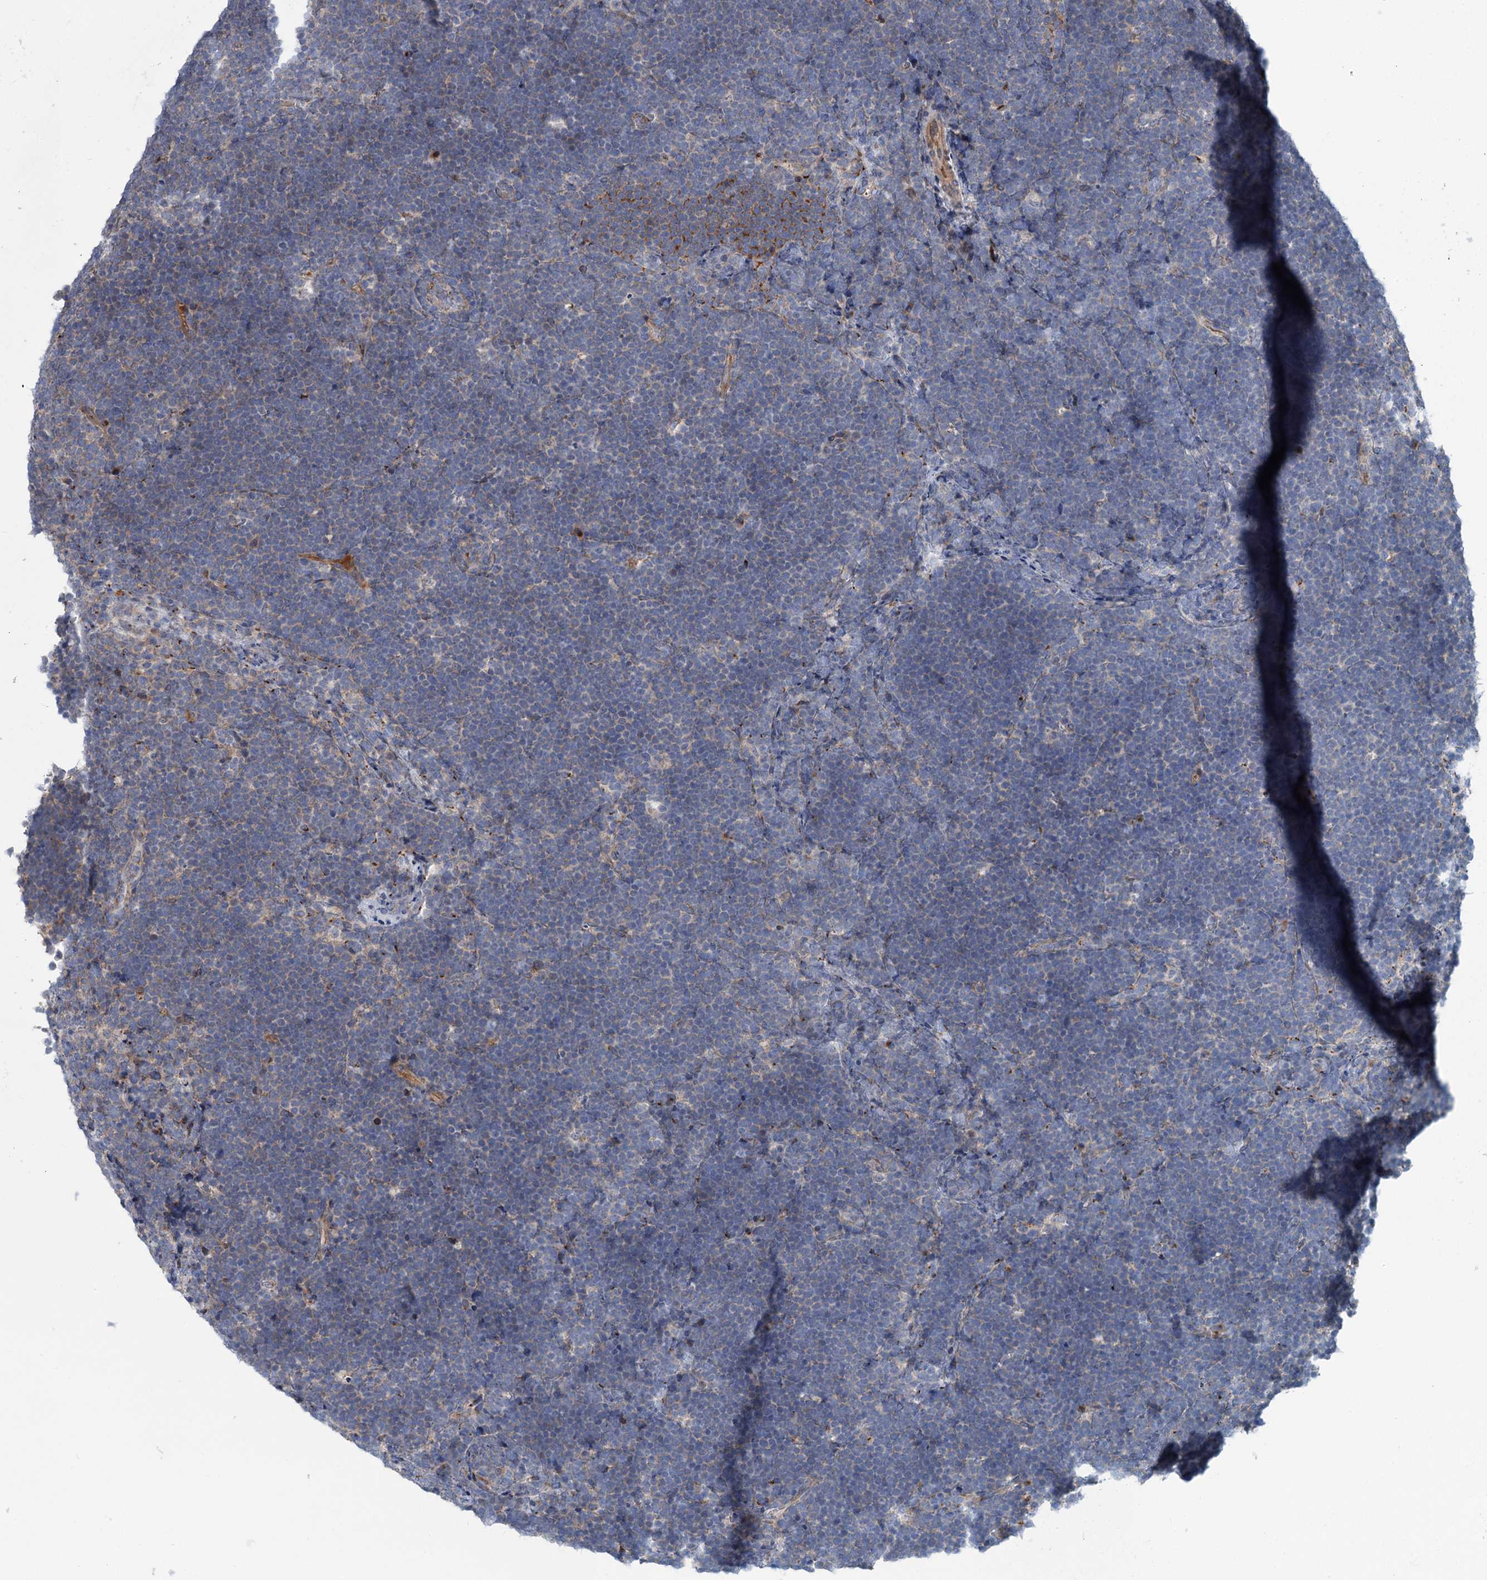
{"staining": {"intensity": "moderate", "quantity": "<25%", "location": "cytoplasmic/membranous"}, "tissue": "lymphoma", "cell_type": "Tumor cells", "image_type": "cancer", "snomed": [{"axis": "morphology", "description": "Malignant lymphoma, non-Hodgkin's type, High grade"}, {"axis": "topography", "description": "Lymph node"}], "caption": "Moderate cytoplasmic/membranous expression for a protein is seen in about <25% of tumor cells of malignant lymphoma, non-Hodgkin's type (high-grade) using immunohistochemistry.", "gene": "ELP4", "patient": {"sex": "male", "age": 13}}